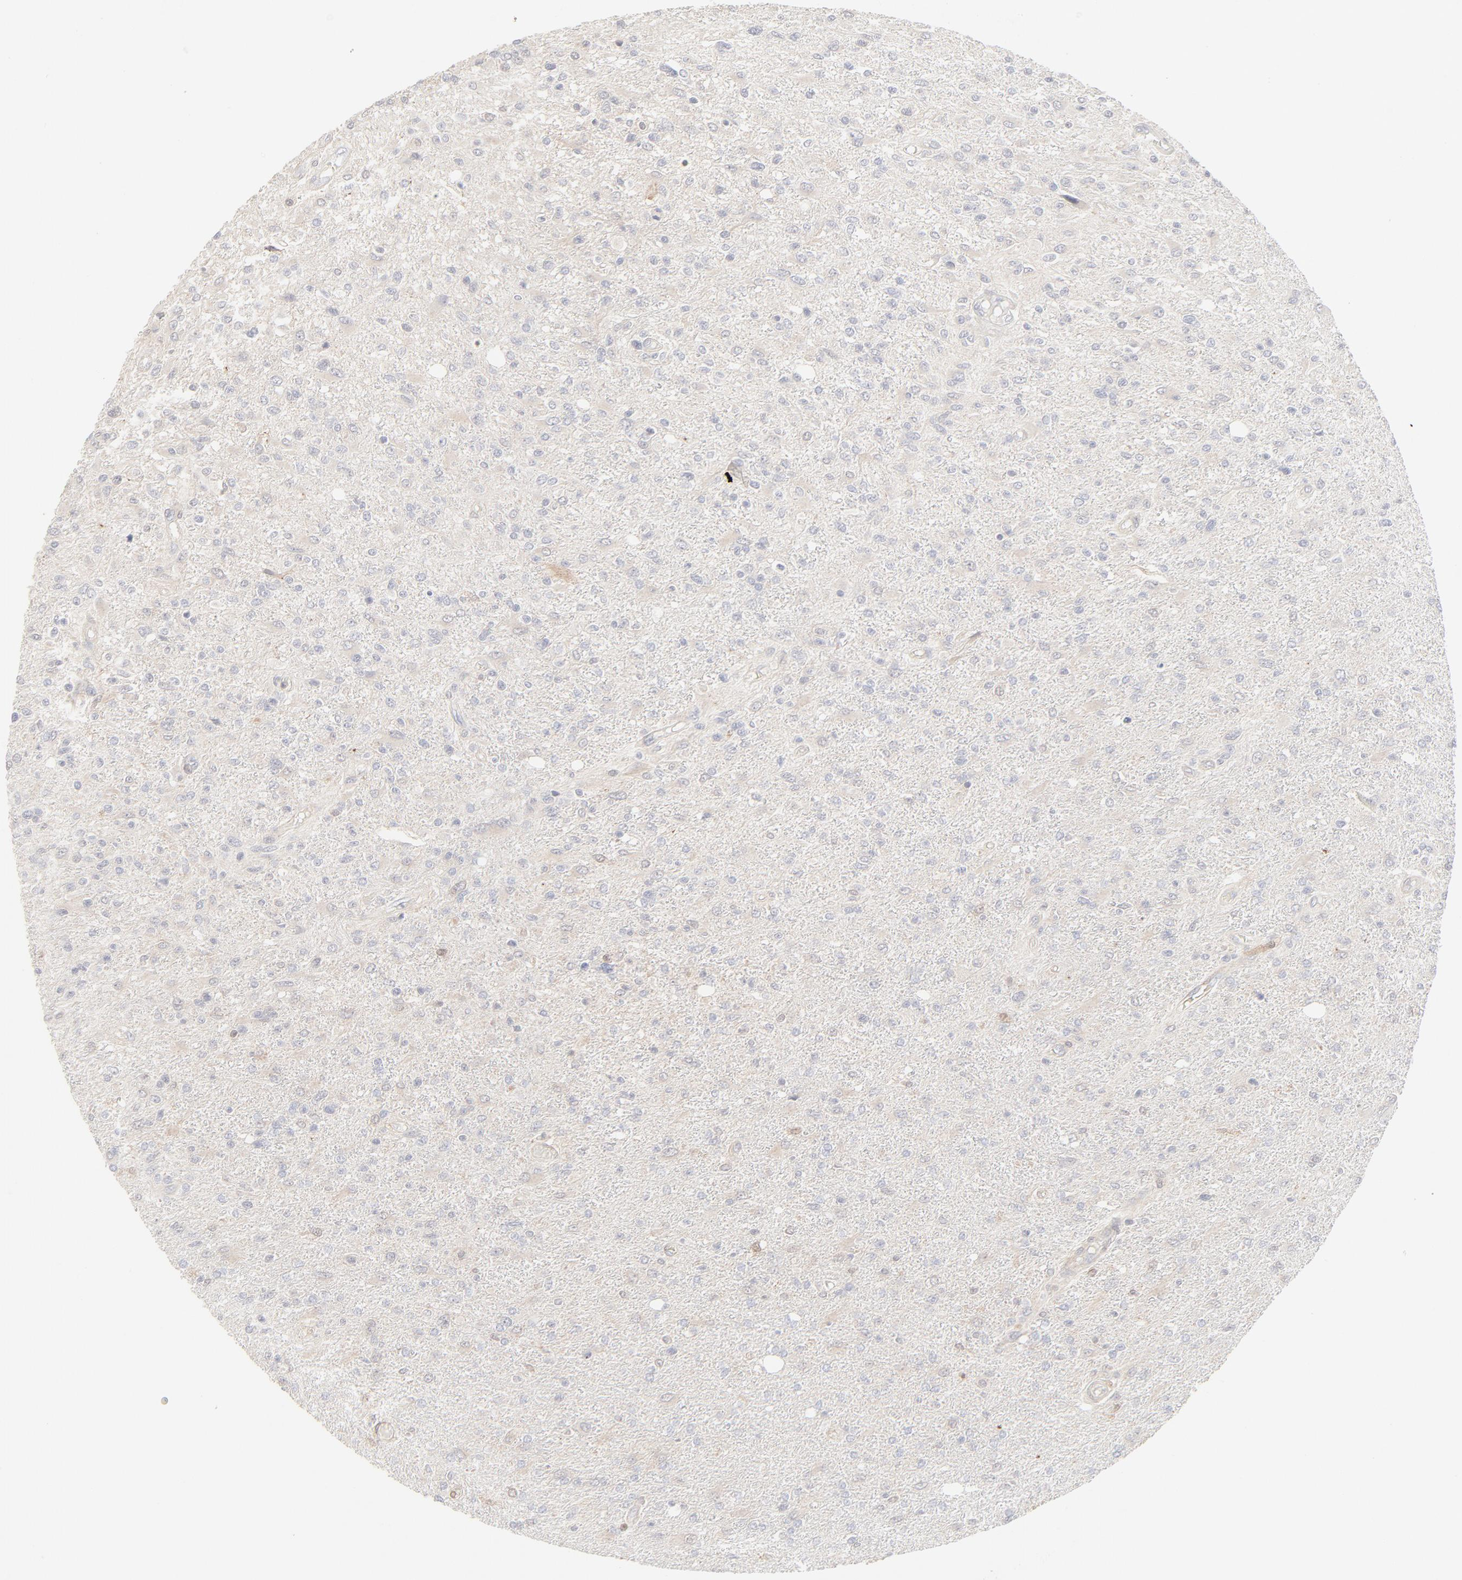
{"staining": {"intensity": "negative", "quantity": "none", "location": "none"}, "tissue": "glioma", "cell_type": "Tumor cells", "image_type": "cancer", "snomed": [{"axis": "morphology", "description": "Glioma, malignant, High grade"}, {"axis": "topography", "description": "Cerebral cortex"}], "caption": "Immunohistochemical staining of glioma demonstrates no significant staining in tumor cells. (Immunohistochemistry, brightfield microscopy, high magnification).", "gene": "LGALS2", "patient": {"sex": "male", "age": 76}}